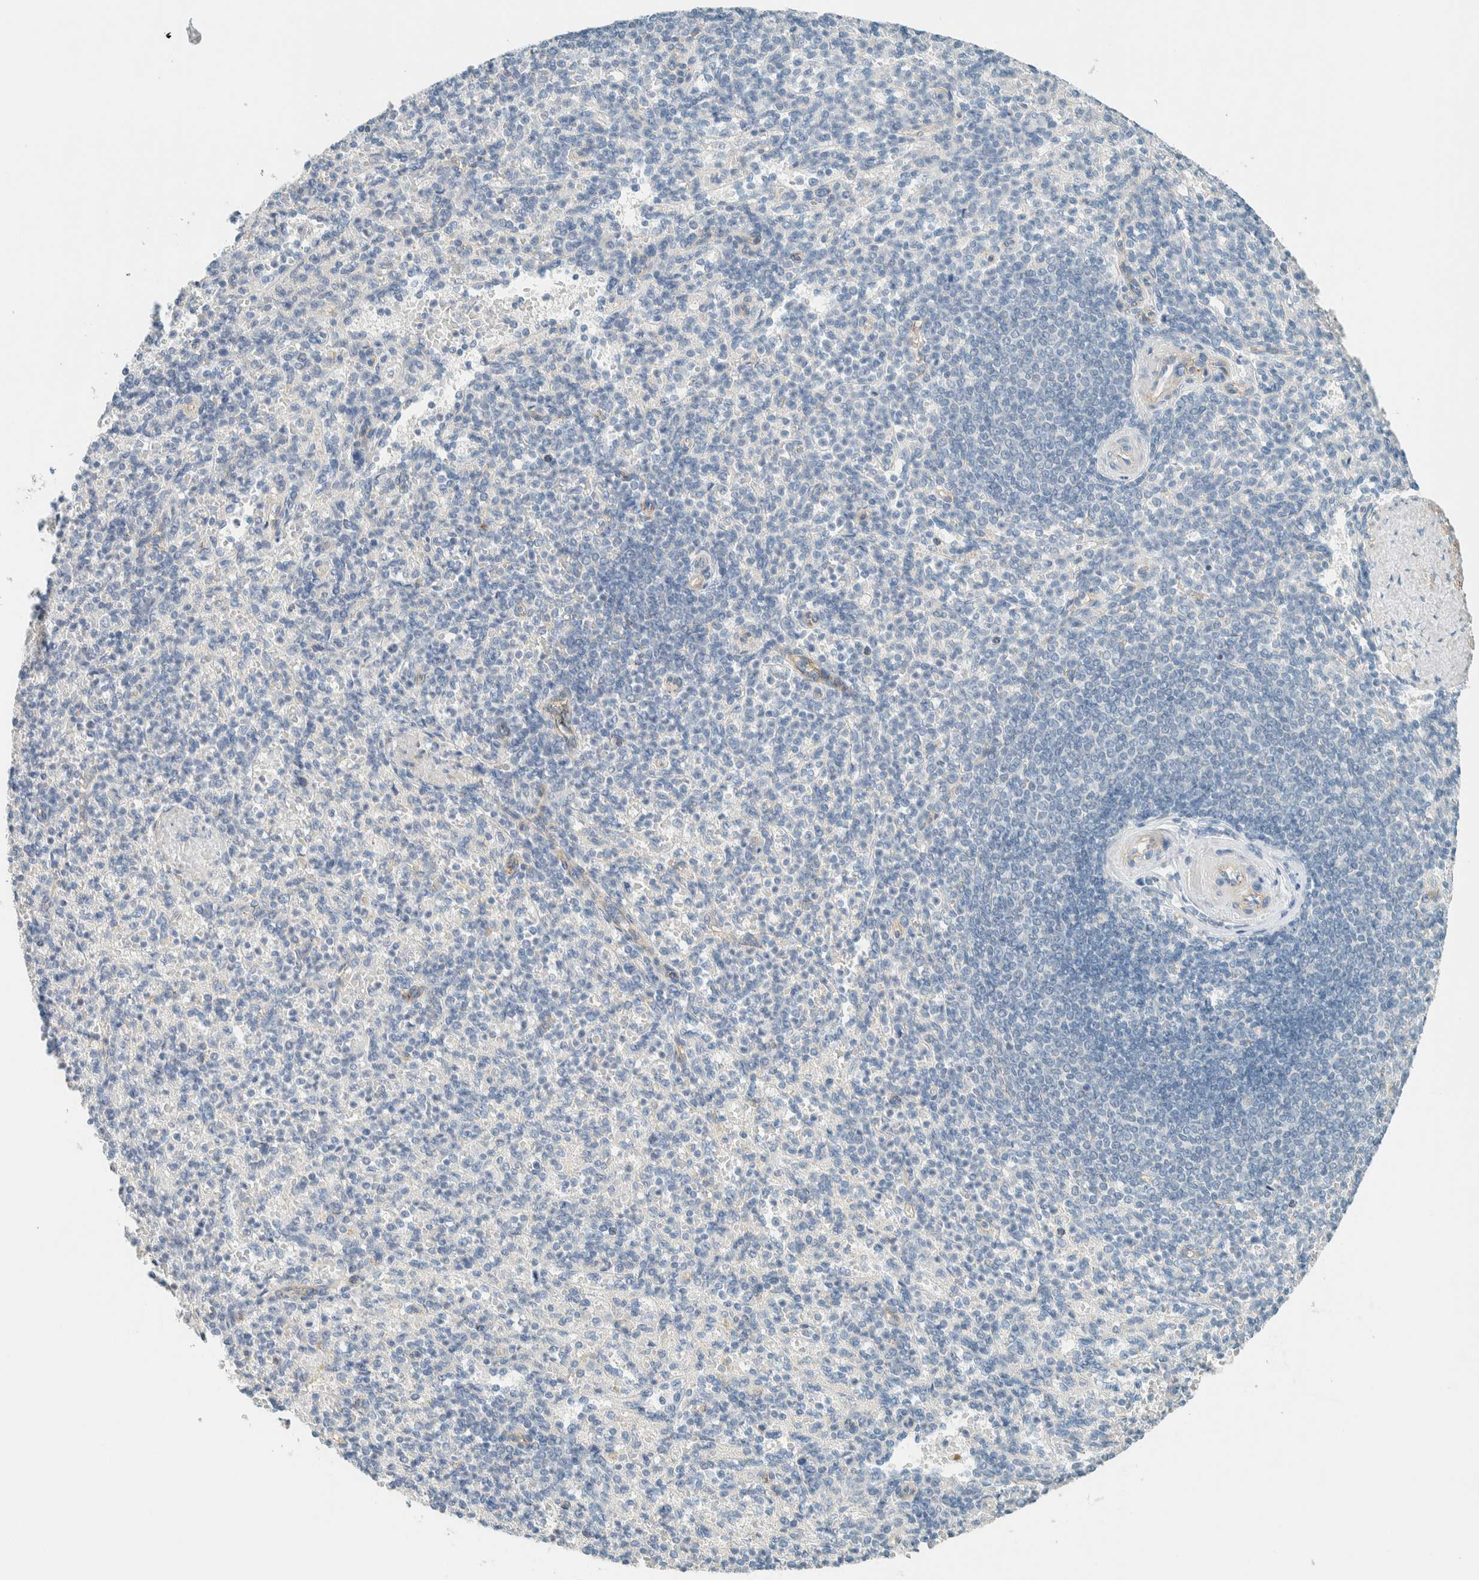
{"staining": {"intensity": "negative", "quantity": "none", "location": "none"}, "tissue": "spleen", "cell_type": "Cells in red pulp", "image_type": "normal", "snomed": [{"axis": "morphology", "description": "Normal tissue, NOS"}, {"axis": "topography", "description": "Spleen"}], "caption": "Immunohistochemical staining of benign spleen exhibits no significant staining in cells in red pulp.", "gene": "SLFN12", "patient": {"sex": "female", "age": 74}}